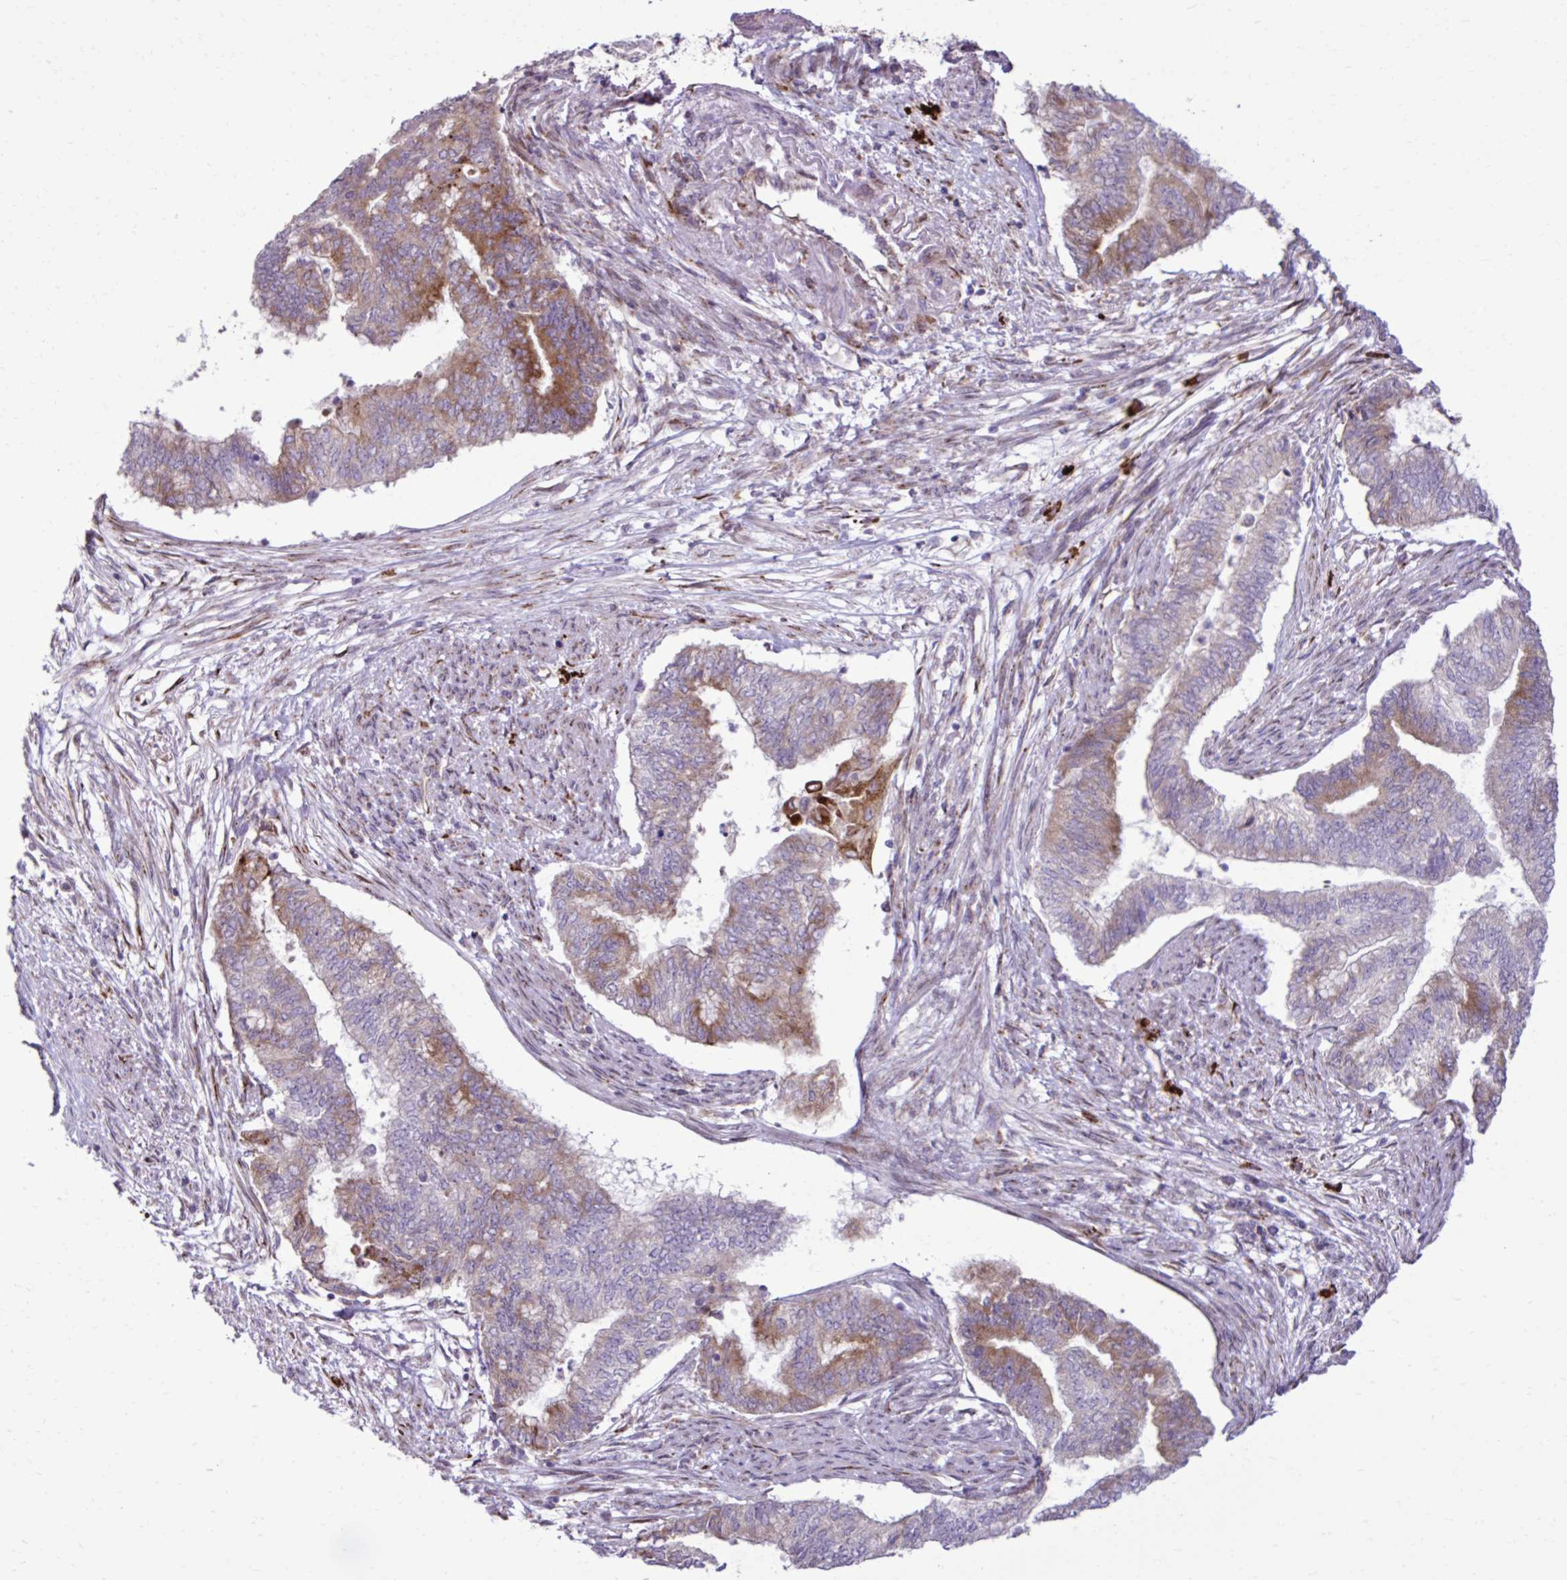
{"staining": {"intensity": "moderate", "quantity": "<25%", "location": "cytoplasmic/membranous"}, "tissue": "endometrial cancer", "cell_type": "Tumor cells", "image_type": "cancer", "snomed": [{"axis": "morphology", "description": "Adenocarcinoma, NOS"}, {"axis": "topography", "description": "Endometrium"}], "caption": "Moderate cytoplasmic/membranous protein positivity is seen in approximately <25% of tumor cells in endometrial cancer. (DAB IHC, brown staining for protein, blue staining for nuclei).", "gene": "LIMS1", "patient": {"sex": "female", "age": 65}}